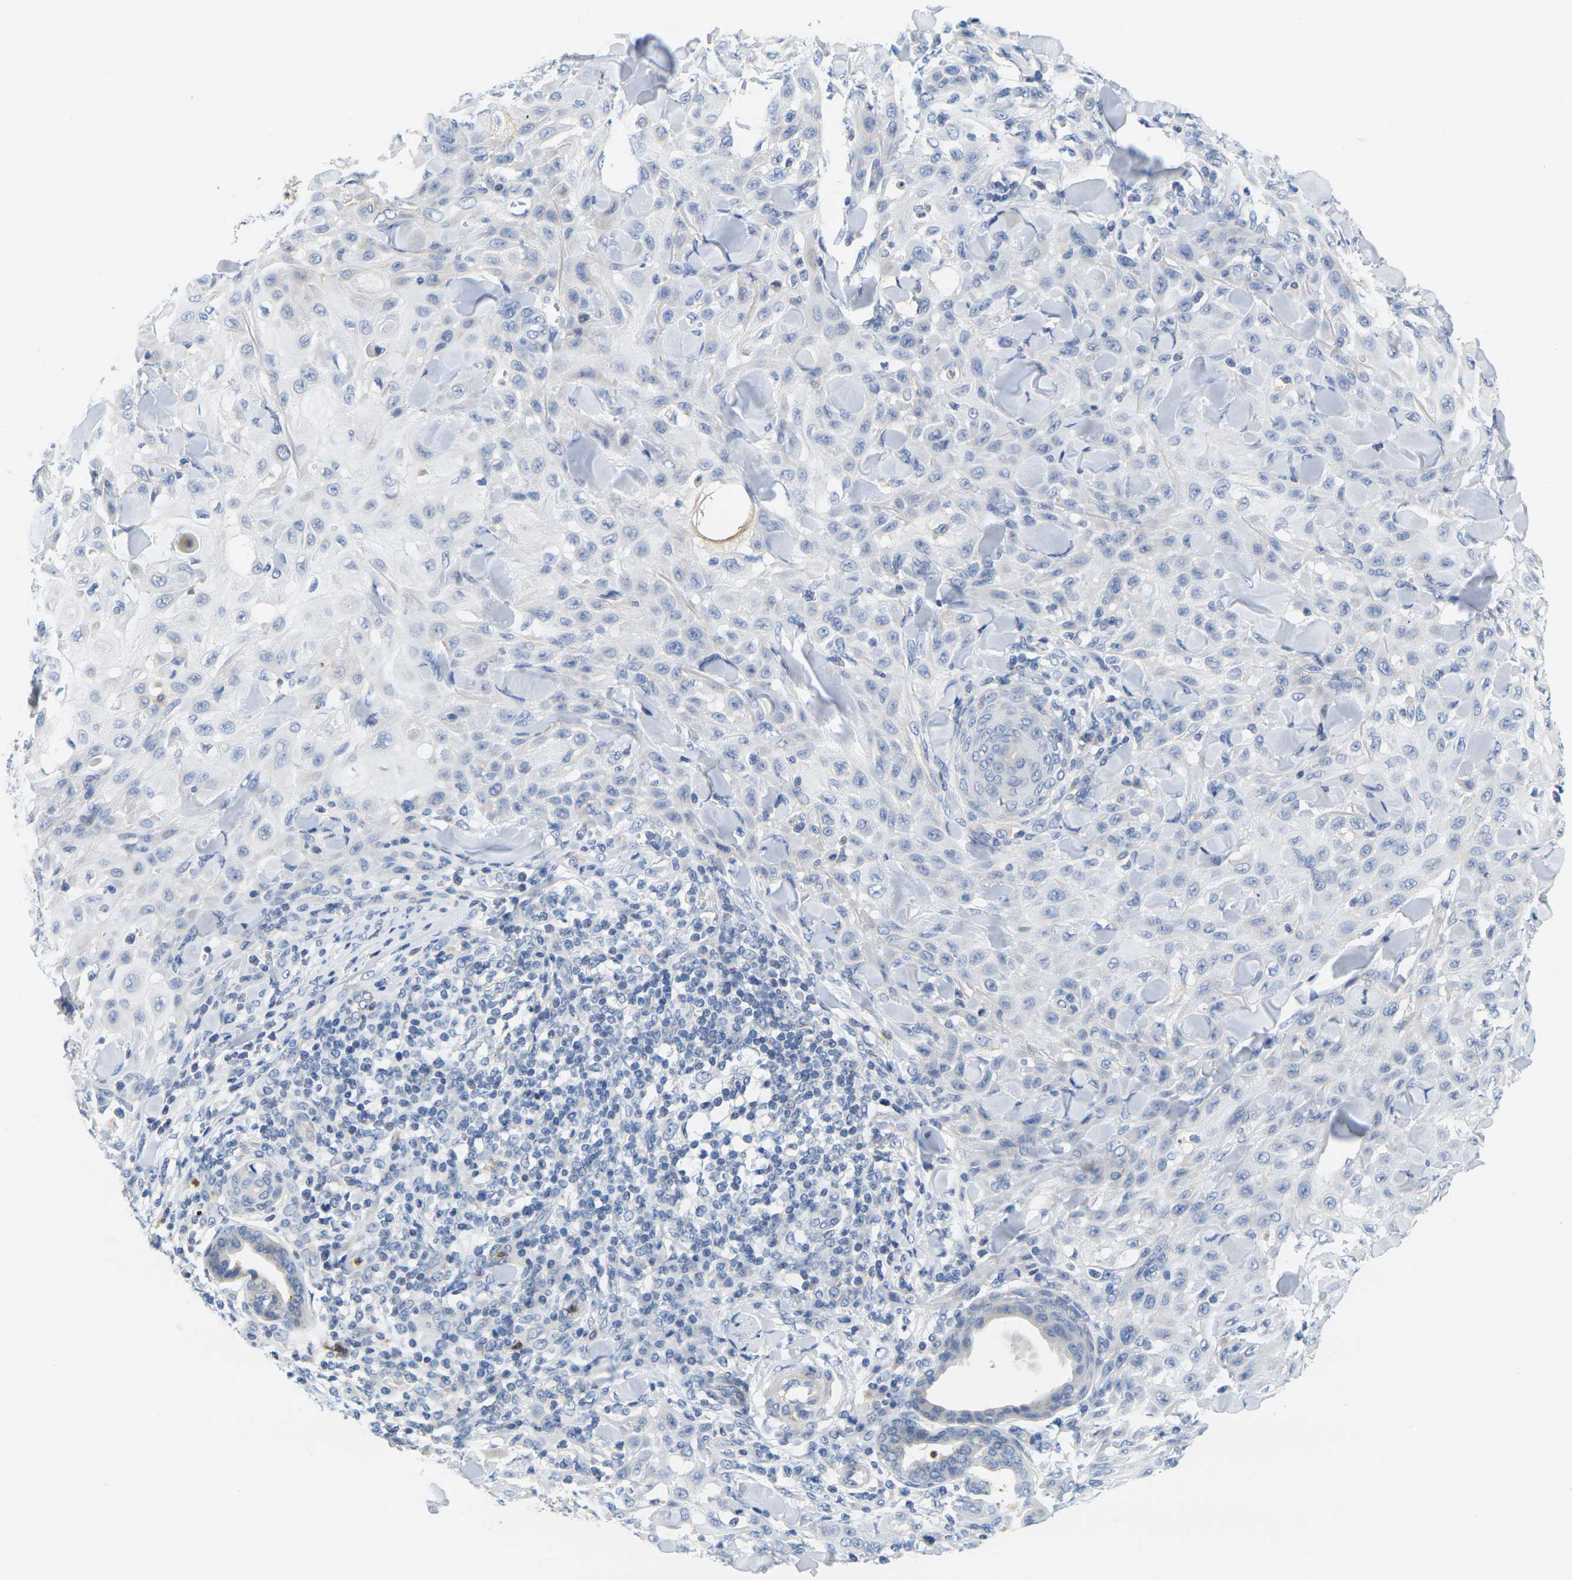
{"staining": {"intensity": "negative", "quantity": "none", "location": "none"}, "tissue": "skin cancer", "cell_type": "Tumor cells", "image_type": "cancer", "snomed": [{"axis": "morphology", "description": "Squamous cell carcinoma, NOS"}, {"axis": "topography", "description": "Skin"}], "caption": "The micrograph displays no significant staining in tumor cells of squamous cell carcinoma (skin).", "gene": "KLK5", "patient": {"sex": "male", "age": 24}}